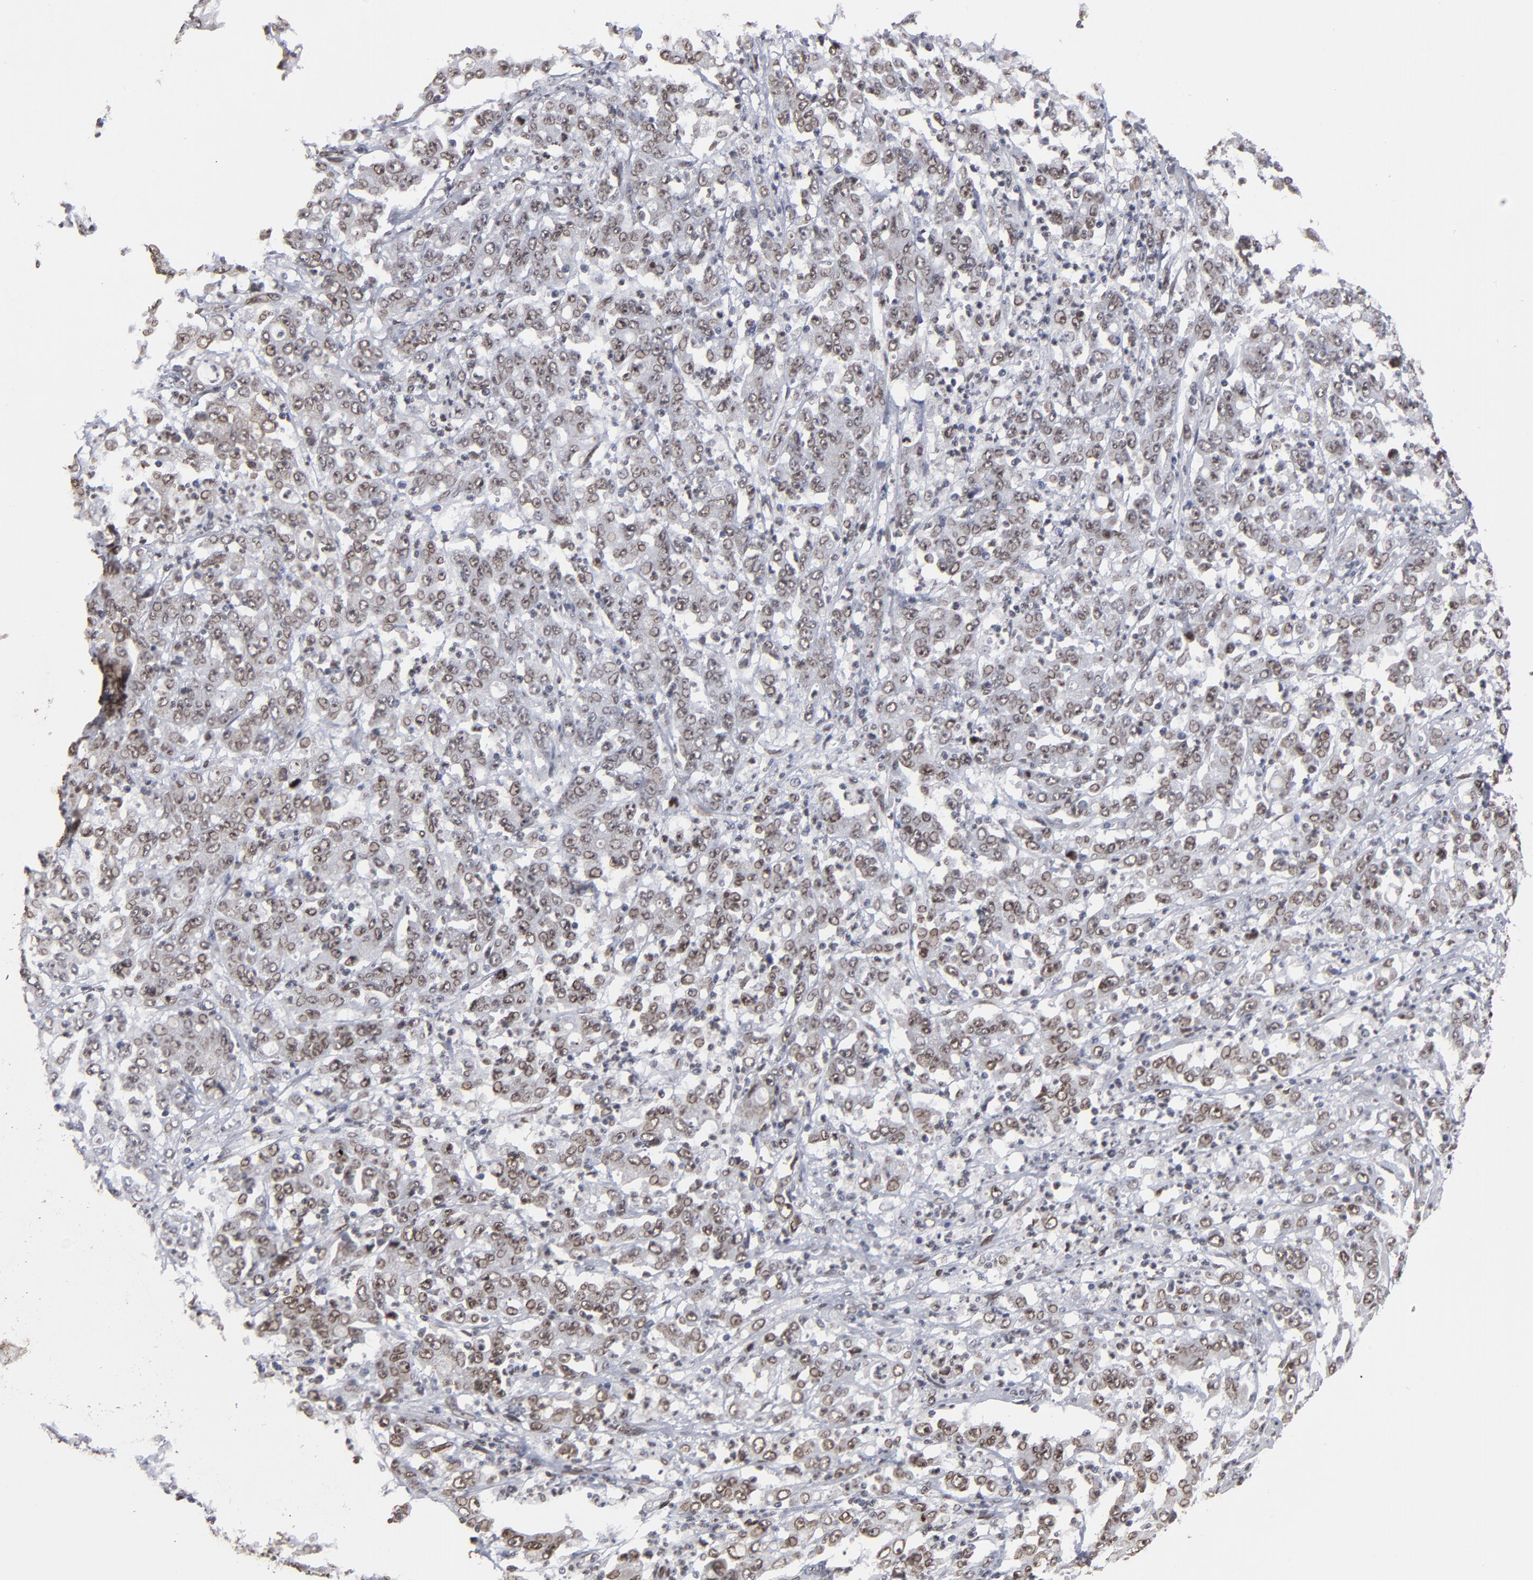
{"staining": {"intensity": "weak", "quantity": "25%-75%", "location": "nuclear"}, "tissue": "stomach cancer", "cell_type": "Tumor cells", "image_type": "cancer", "snomed": [{"axis": "morphology", "description": "Adenocarcinoma, NOS"}, {"axis": "topography", "description": "Stomach, lower"}], "caption": "A micrograph of human stomach cancer (adenocarcinoma) stained for a protein exhibits weak nuclear brown staining in tumor cells.", "gene": "BAZ1A", "patient": {"sex": "female", "age": 71}}